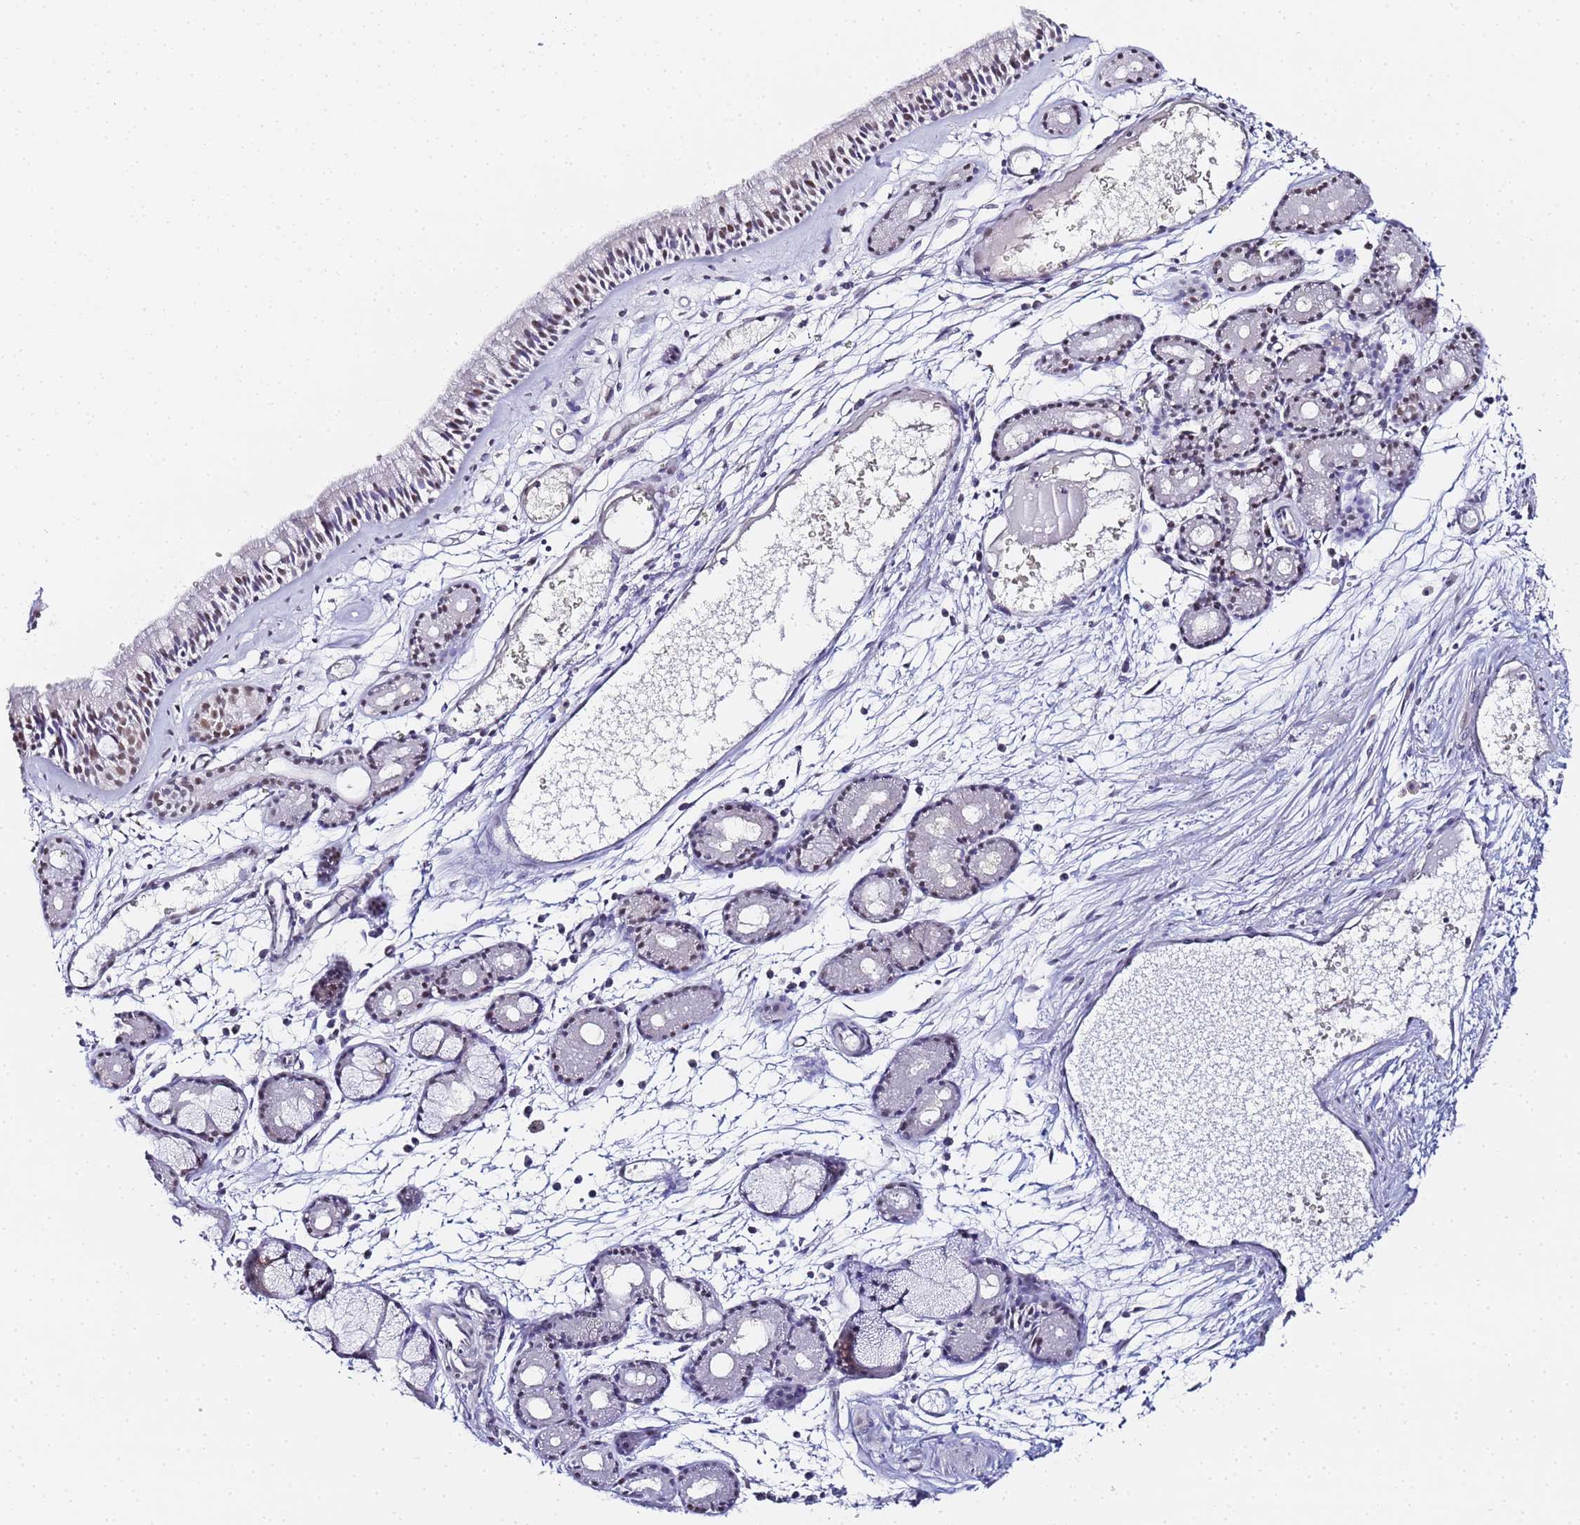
{"staining": {"intensity": "weak", "quantity": "<25%", "location": "nuclear"}, "tissue": "nasopharynx", "cell_type": "Respiratory epithelial cells", "image_type": "normal", "snomed": [{"axis": "morphology", "description": "Normal tissue, NOS"}, {"axis": "topography", "description": "Nasopharynx"}], "caption": "High magnification brightfield microscopy of normal nasopharynx stained with DAB (3,3'-diaminobenzidine) (brown) and counterstained with hematoxylin (blue): respiratory epithelial cells show no significant positivity. (Brightfield microscopy of DAB (3,3'-diaminobenzidine) immunohistochemistry (IHC) at high magnification).", "gene": "LSM3", "patient": {"sex": "male", "age": 81}}